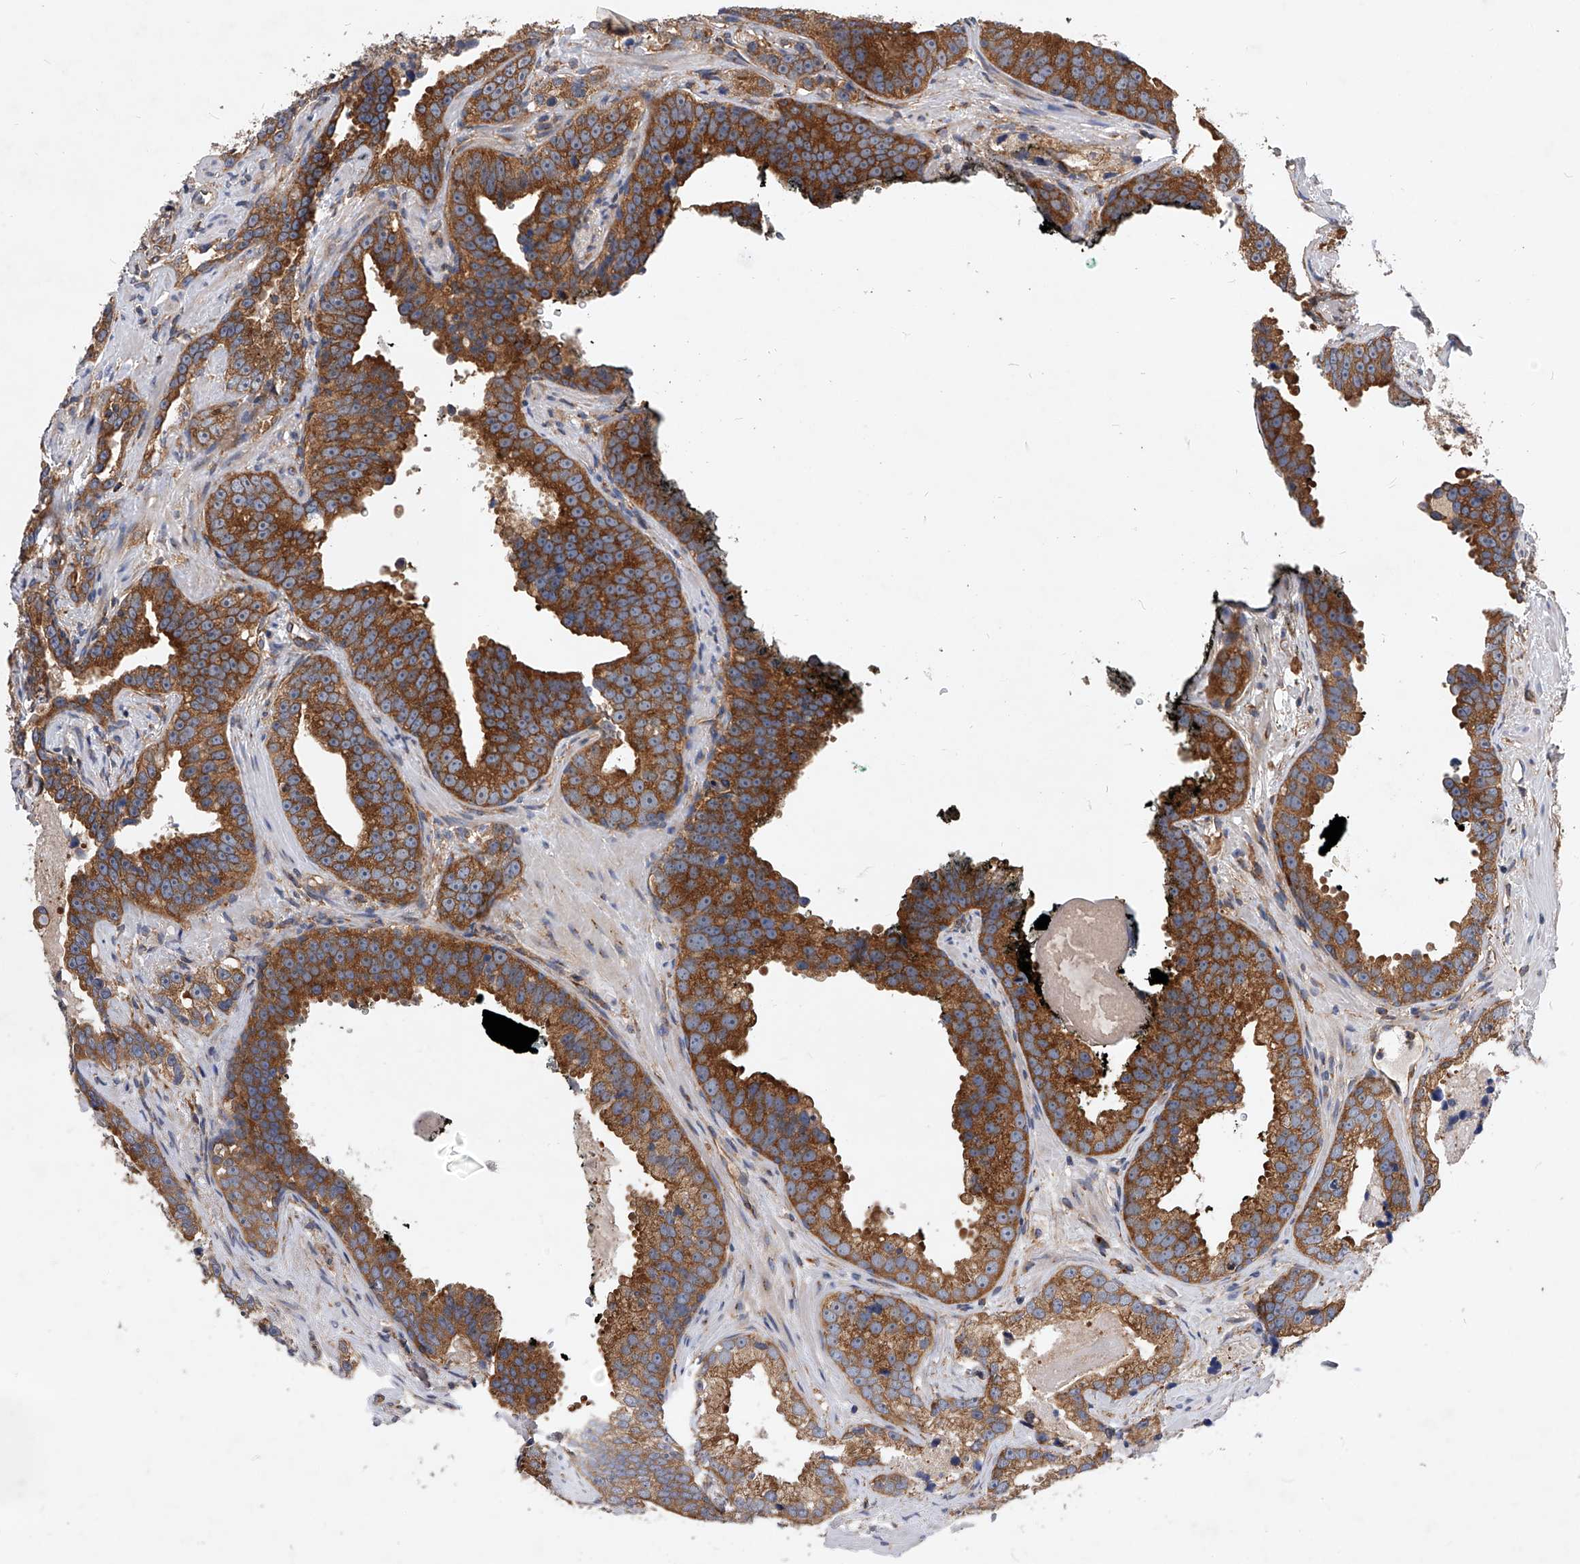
{"staining": {"intensity": "strong", "quantity": ">75%", "location": "cytoplasmic/membranous"}, "tissue": "prostate cancer", "cell_type": "Tumor cells", "image_type": "cancer", "snomed": [{"axis": "morphology", "description": "Adenocarcinoma, High grade"}, {"axis": "topography", "description": "Prostate"}], "caption": "Prostate cancer (high-grade adenocarcinoma) stained with DAB (3,3'-diaminobenzidine) IHC exhibits high levels of strong cytoplasmic/membranous staining in approximately >75% of tumor cells.", "gene": "CFAP410", "patient": {"sex": "male", "age": 62}}